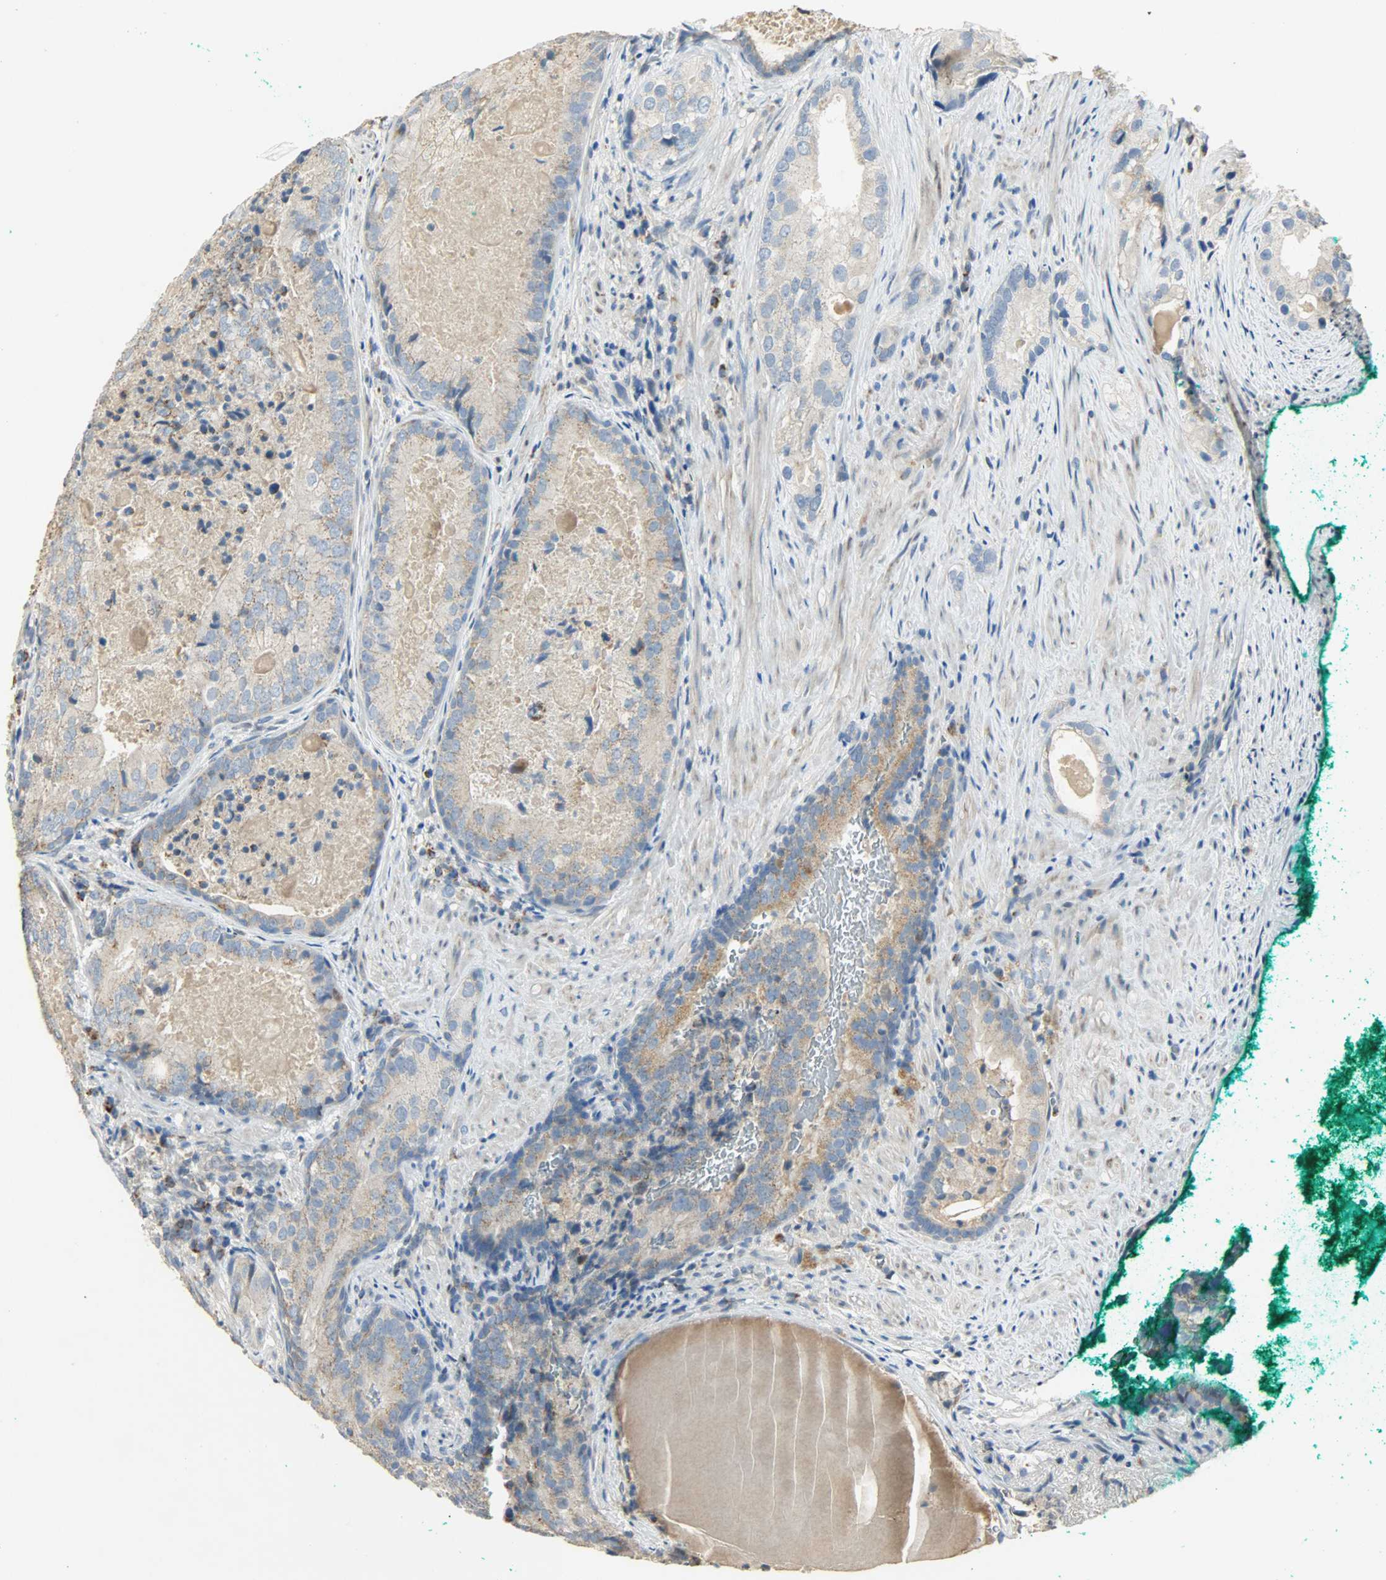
{"staining": {"intensity": "weak", "quantity": ">75%", "location": "cytoplasmic/membranous"}, "tissue": "prostate cancer", "cell_type": "Tumor cells", "image_type": "cancer", "snomed": [{"axis": "morphology", "description": "Adenocarcinoma, High grade"}, {"axis": "topography", "description": "Prostate"}], "caption": "IHC of human adenocarcinoma (high-grade) (prostate) demonstrates low levels of weak cytoplasmic/membranous expression in about >75% of tumor cells. (DAB IHC with brightfield microscopy, high magnification).", "gene": "NNT", "patient": {"sex": "male", "age": 66}}